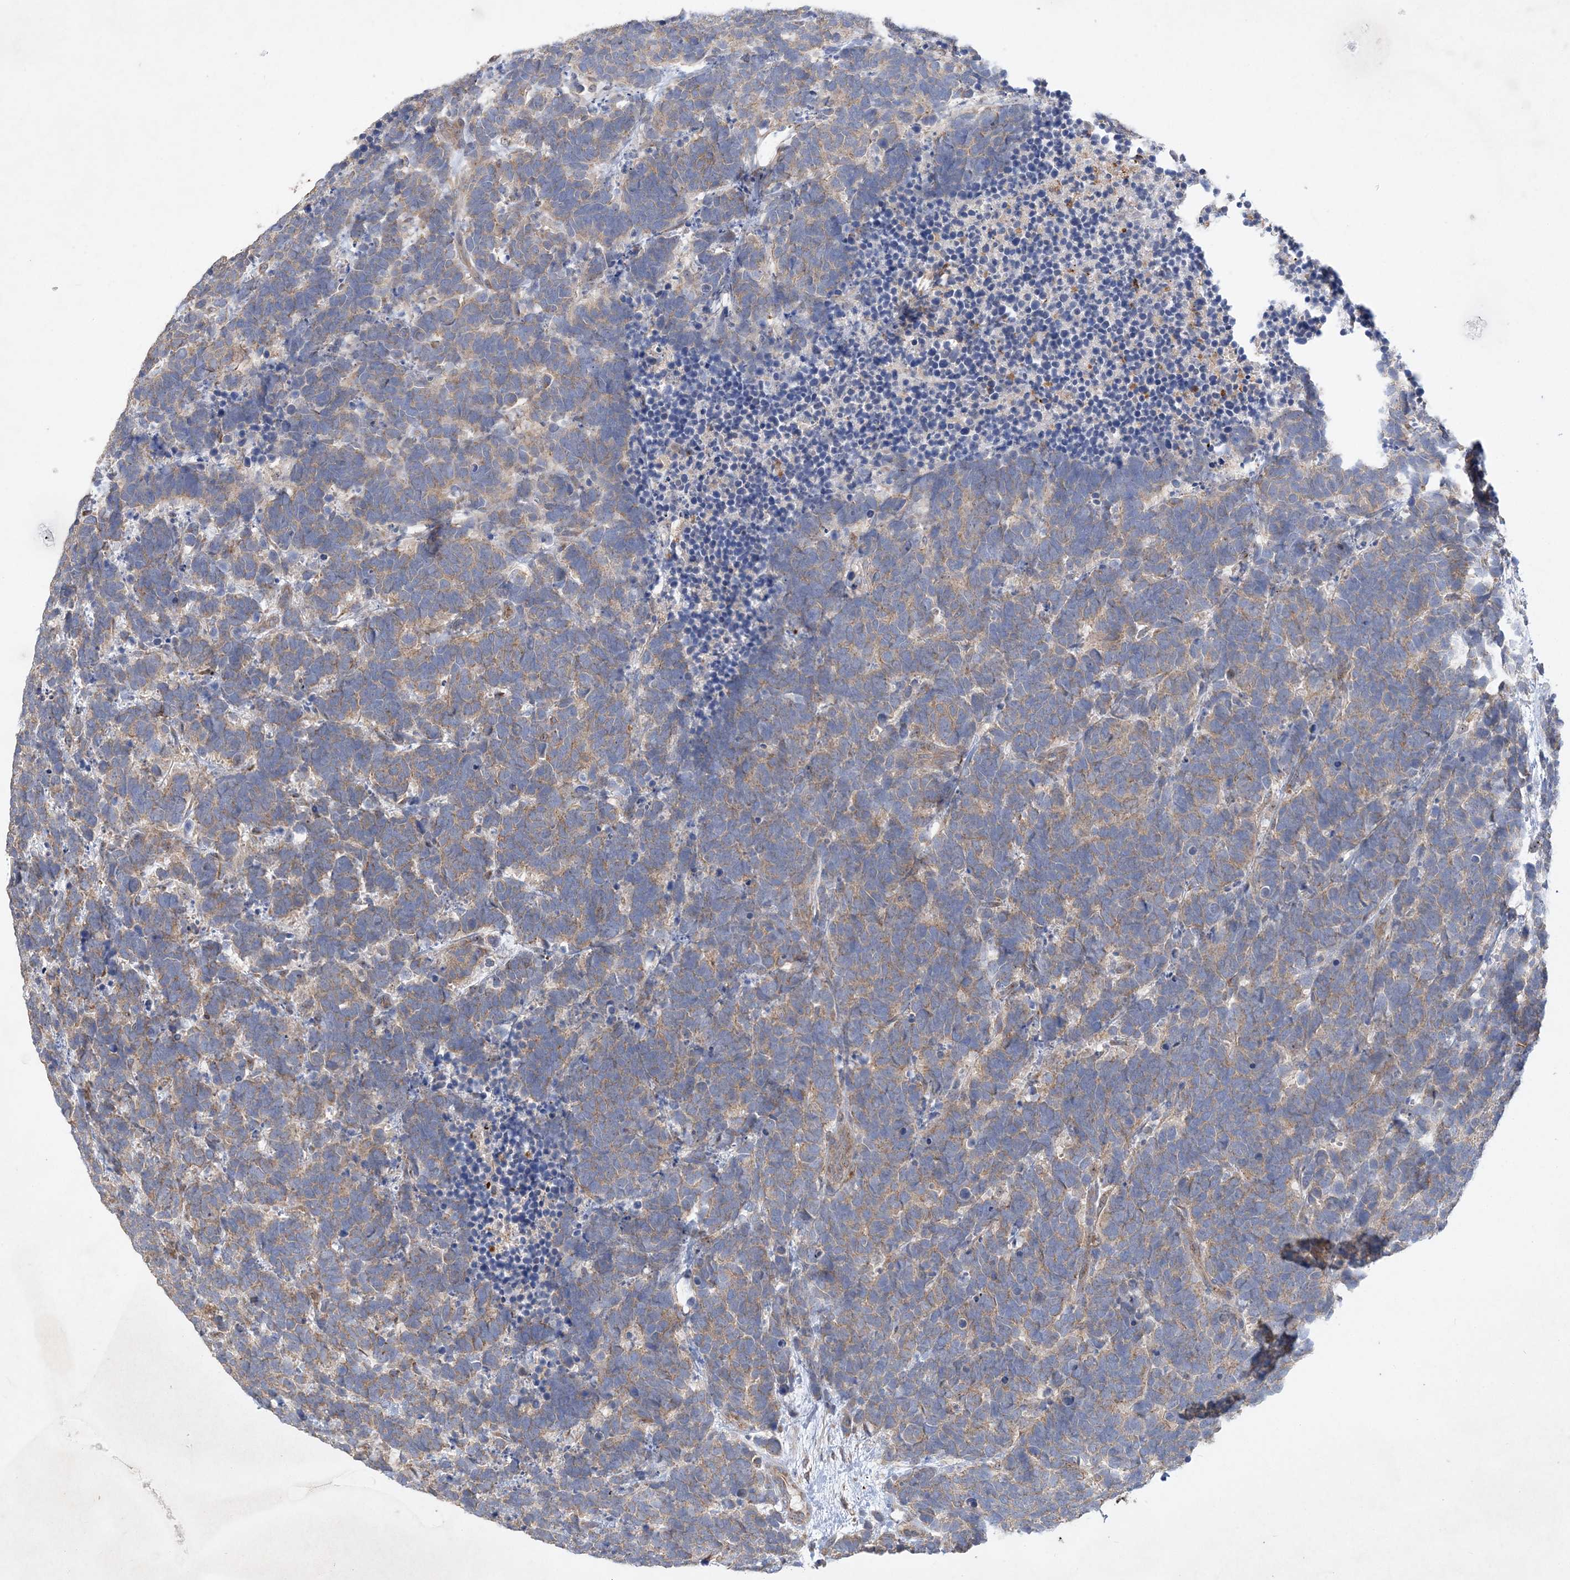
{"staining": {"intensity": "weak", "quantity": ">75%", "location": "cytoplasmic/membranous"}, "tissue": "carcinoid", "cell_type": "Tumor cells", "image_type": "cancer", "snomed": [{"axis": "morphology", "description": "Carcinoma, NOS"}, {"axis": "morphology", "description": "Carcinoid, malignant, NOS"}, {"axis": "topography", "description": "Urinary bladder"}], "caption": "A high-resolution image shows immunohistochemistry (IHC) staining of carcinoid (malignant), which displays weak cytoplasmic/membranous staining in about >75% of tumor cells. (brown staining indicates protein expression, while blue staining denotes nuclei).", "gene": "FEZ2", "patient": {"sex": "male", "age": 57}}